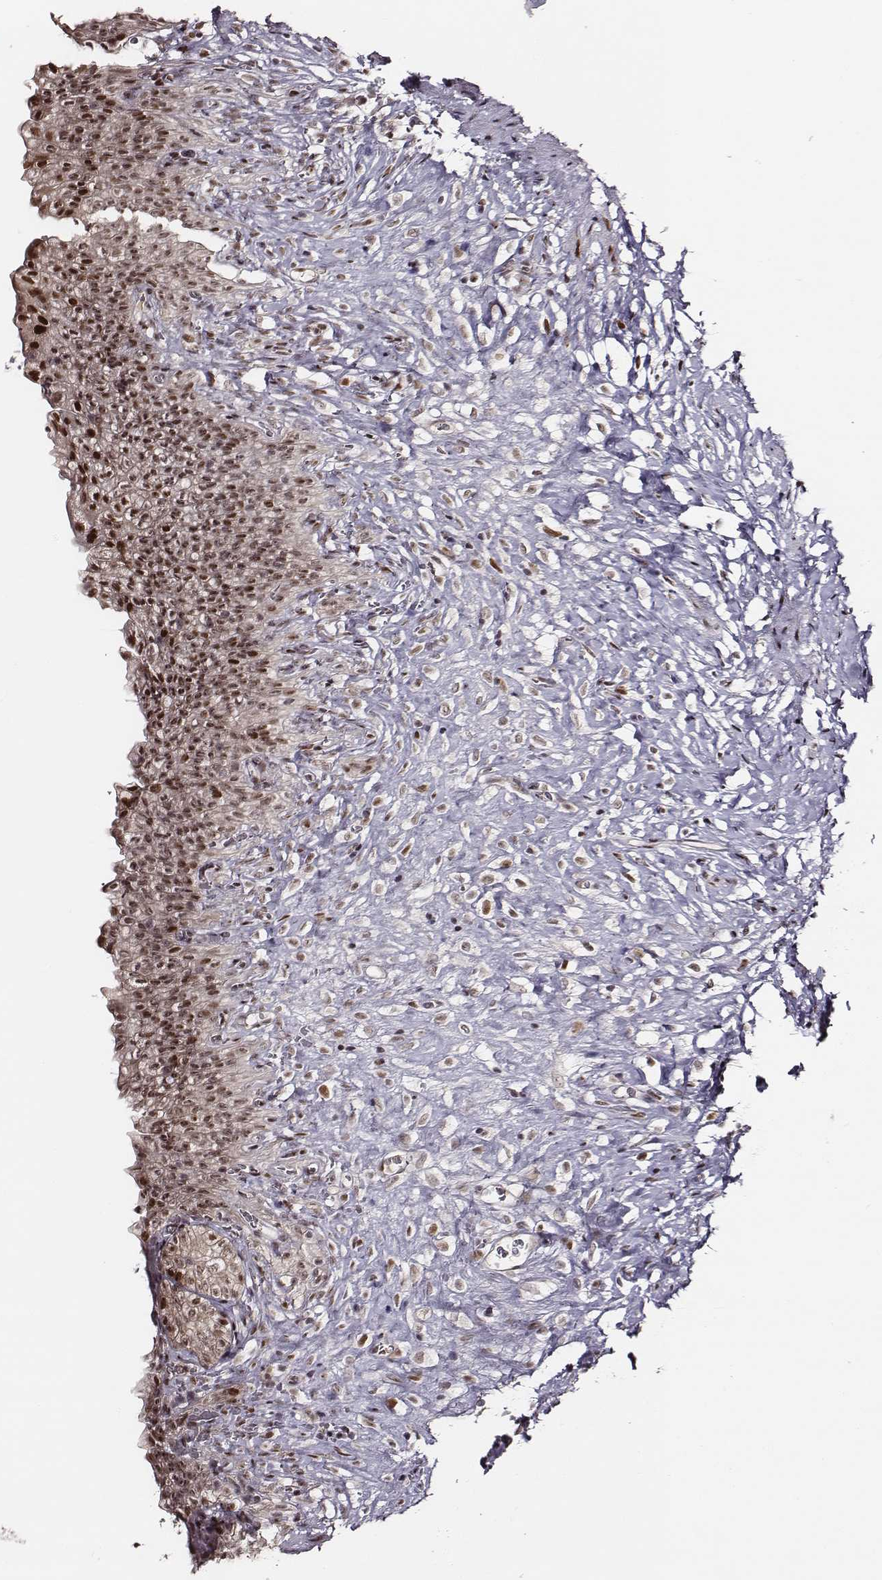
{"staining": {"intensity": "strong", "quantity": ">75%", "location": "nuclear"}, "tissue": "urinary bladder", "cell_type": "Urothelial cells", "image_type": "normal", "snomed": [{"axis": "morphology", "description": "Normal tissue, NOS"}, {"axis": "topography", "description": "Urinary bladder"}, {"axis": "topography", "description": "Prostate"}], "caption": "Protein positivity by immunohistochemistry (IHC) demonstrates strong nuclear positivity in approximately >75% of urothelial cells in benign urinary bladder.", "gene": "PPARA", "patient": {"sex": "male", "age": 76}}